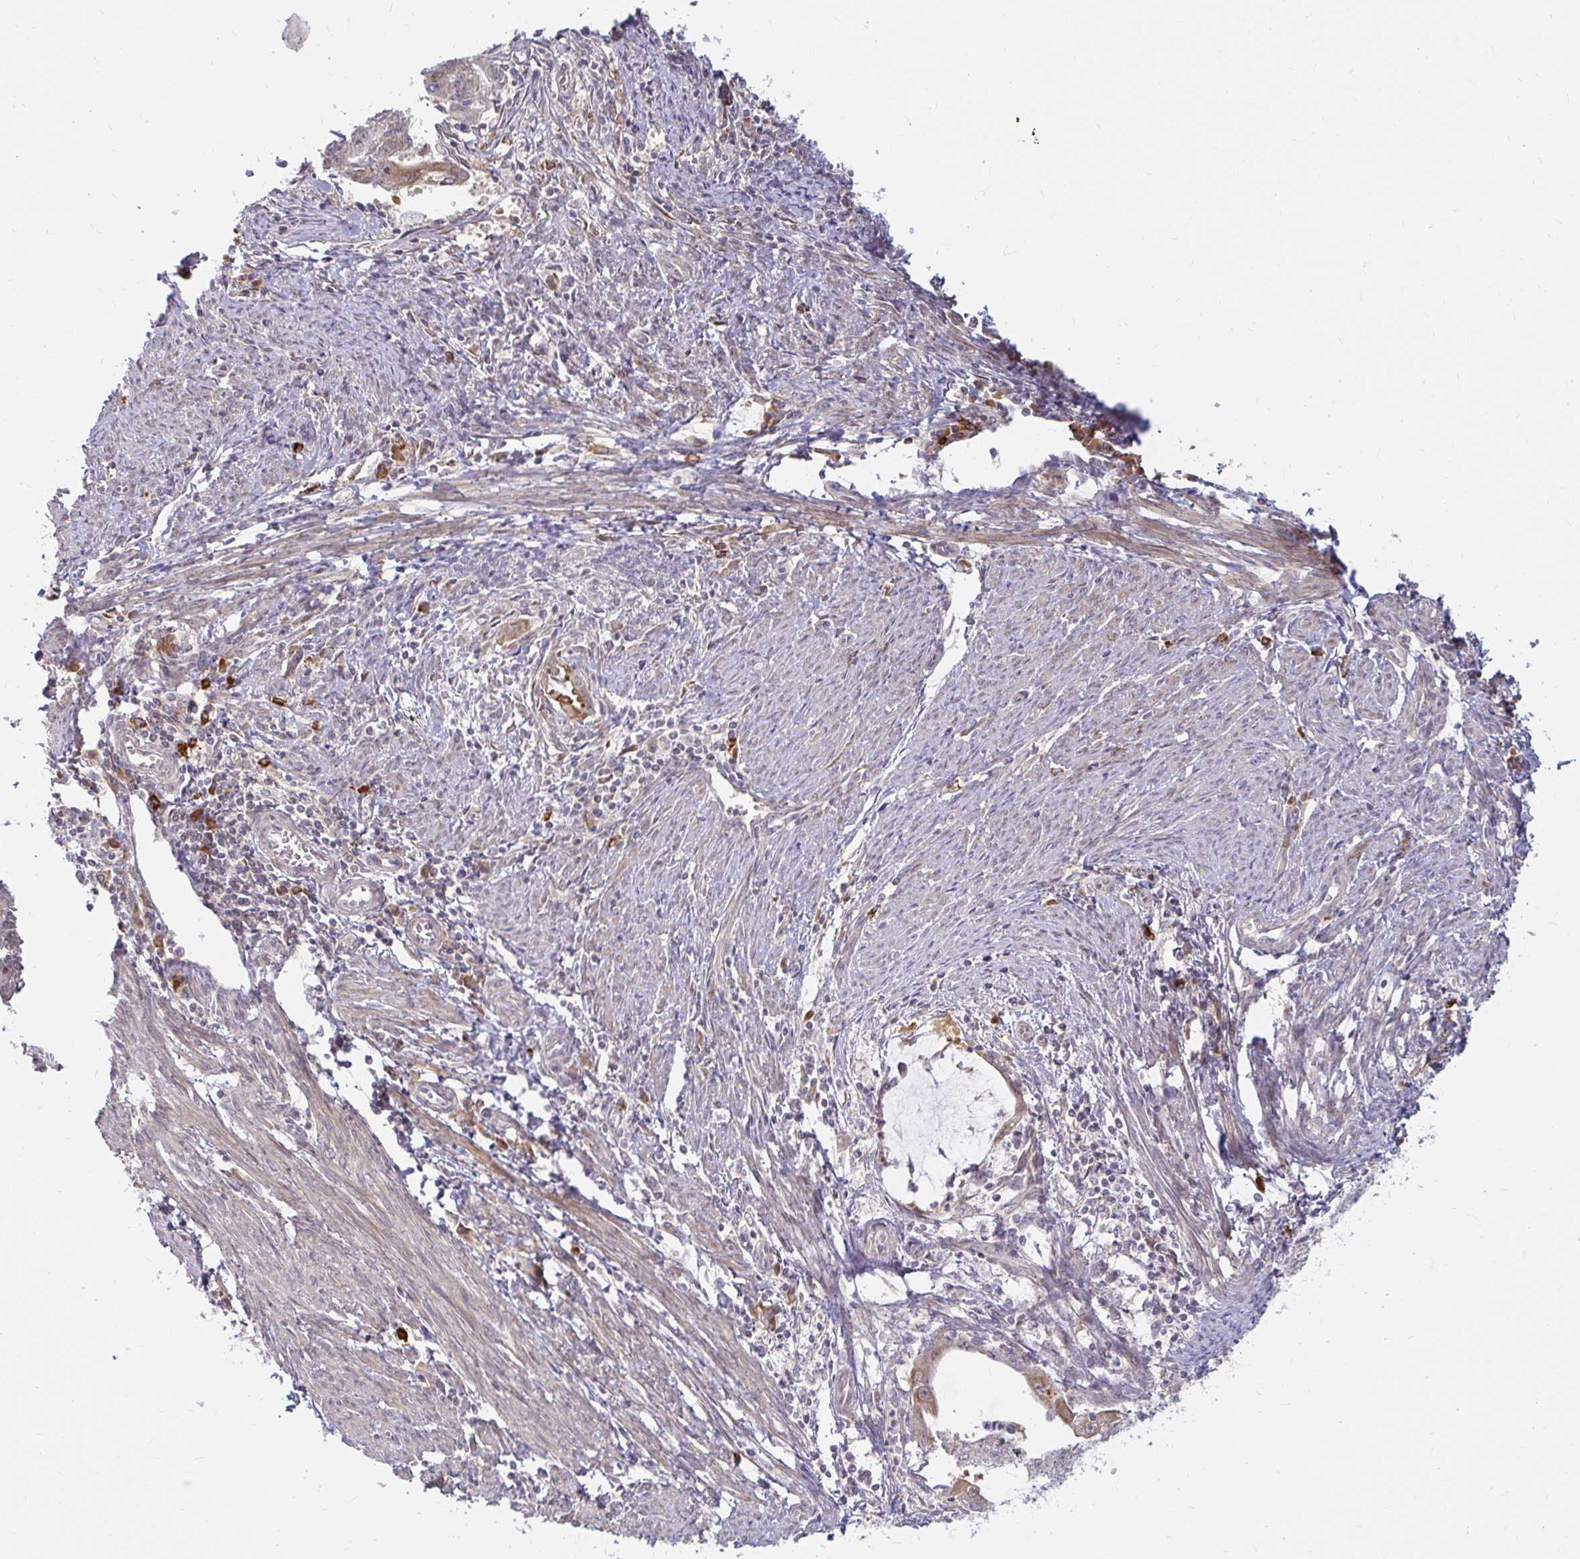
{"staining": {"intensity": "weak", "quantity": "25%-75%", "location": "cytoplasmic/membranous"}, "tissue": "endometrial cancer", "cell_type": "Tumor cells", "image_type": "cancer", "snomed": [{"axis": "morphology", "description": "Adenocarcinoma, NOS"}, {"axis": "topography", "description": "Endometrium"}], "caption": "Tumor cells exhibit weak cytoplasmic/membranous positivity in approximately 25%-75% of cells in endometrial adenocarcinoma.", "gene": "CAST", "patient": {"sex": "female", "age": 61}}